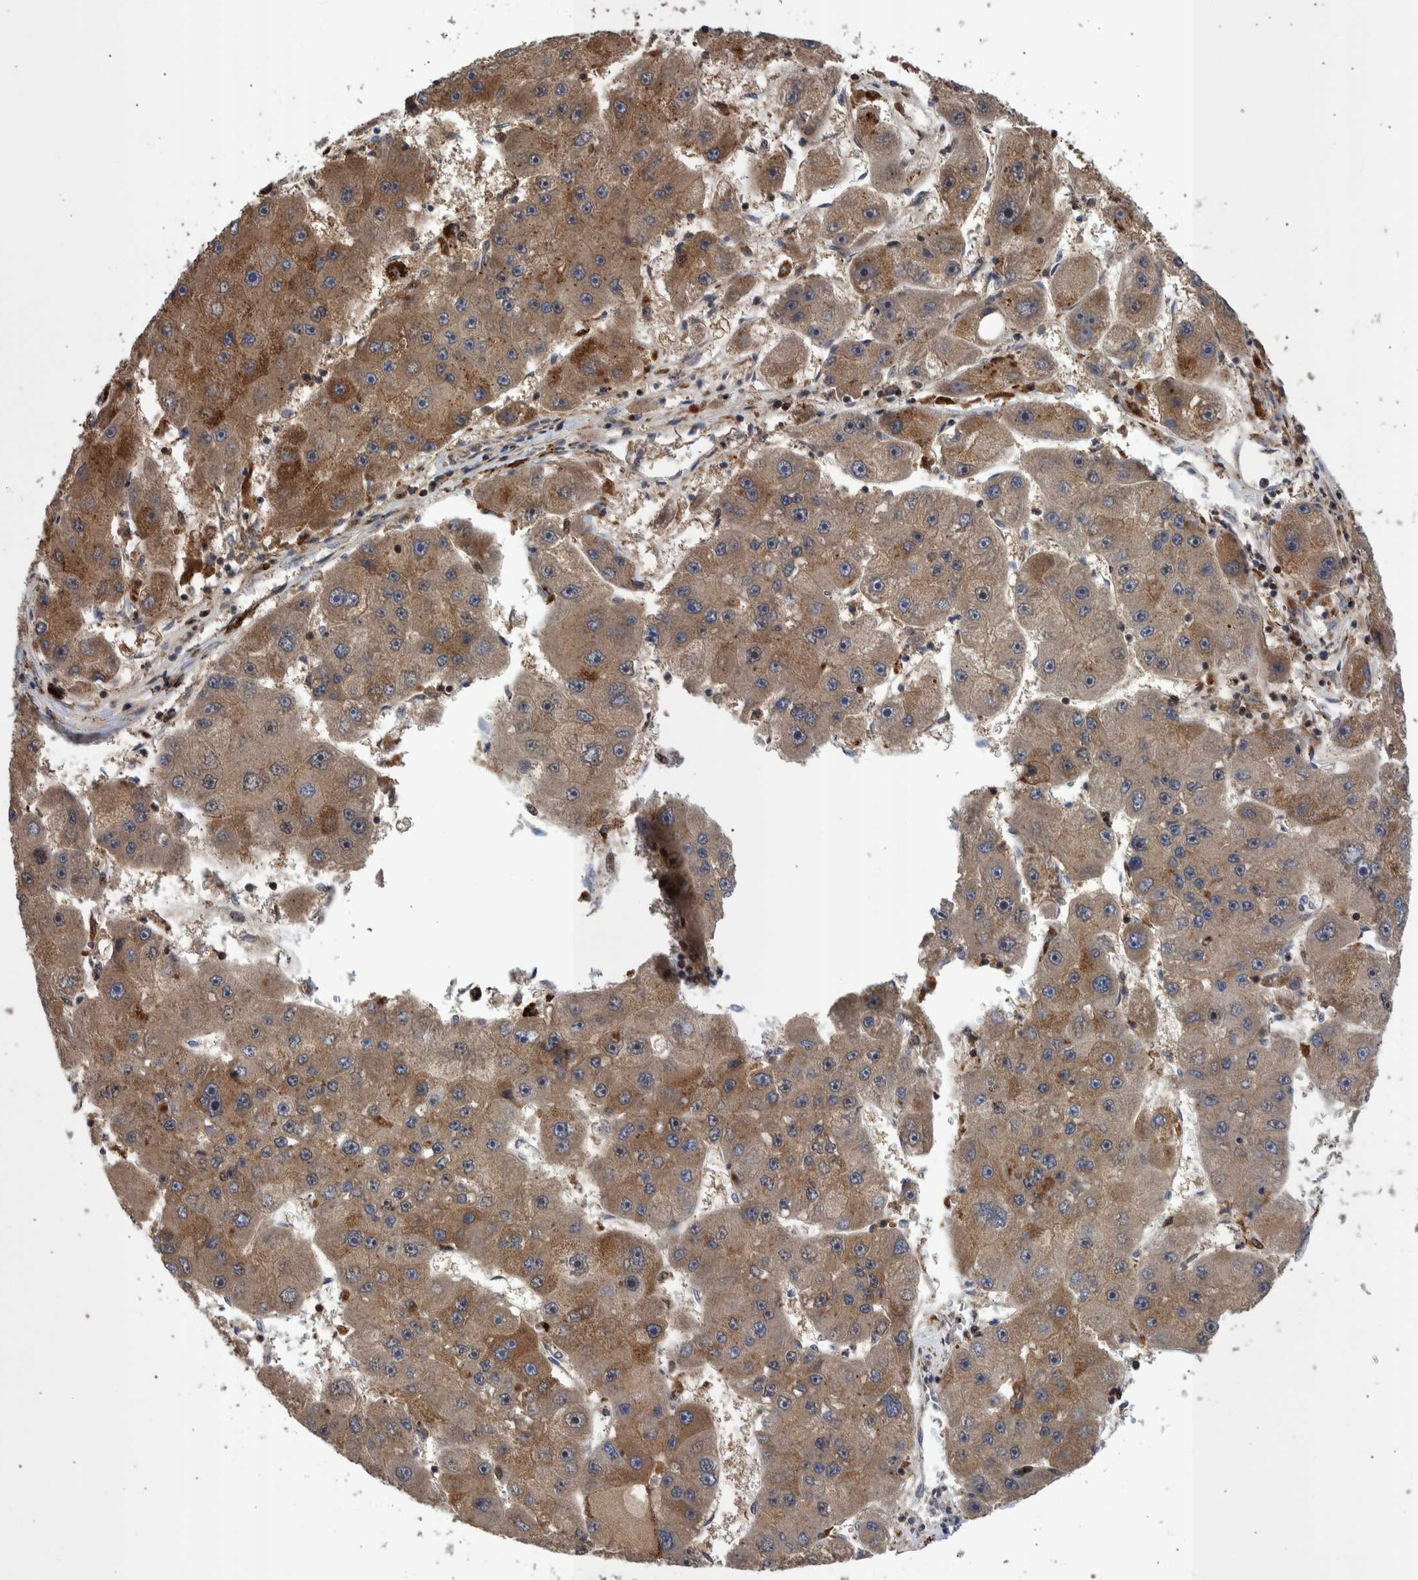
{"staining": {"intensity": "moderate", "quantity": ">75%", "location": "cytoplasmic/membranous"}, "tissue": "liver cancer", "cell_type": "Tumor cells", "image_type": "cancer", "snomed": [{"axis": "morphology", "description": "Carcinoma, Hepatocellular, NOS"}, {"axis": "topography", "description": "Liver"}], "caption": "IHC of liver hepatocellular carcinoma demonstrates medium levels of moderate cytoplasmic/membranous expression in approximately >75% of tumor cells.", "gene": "SHISA6", "patient": {"sex": "female", "age": 61}}